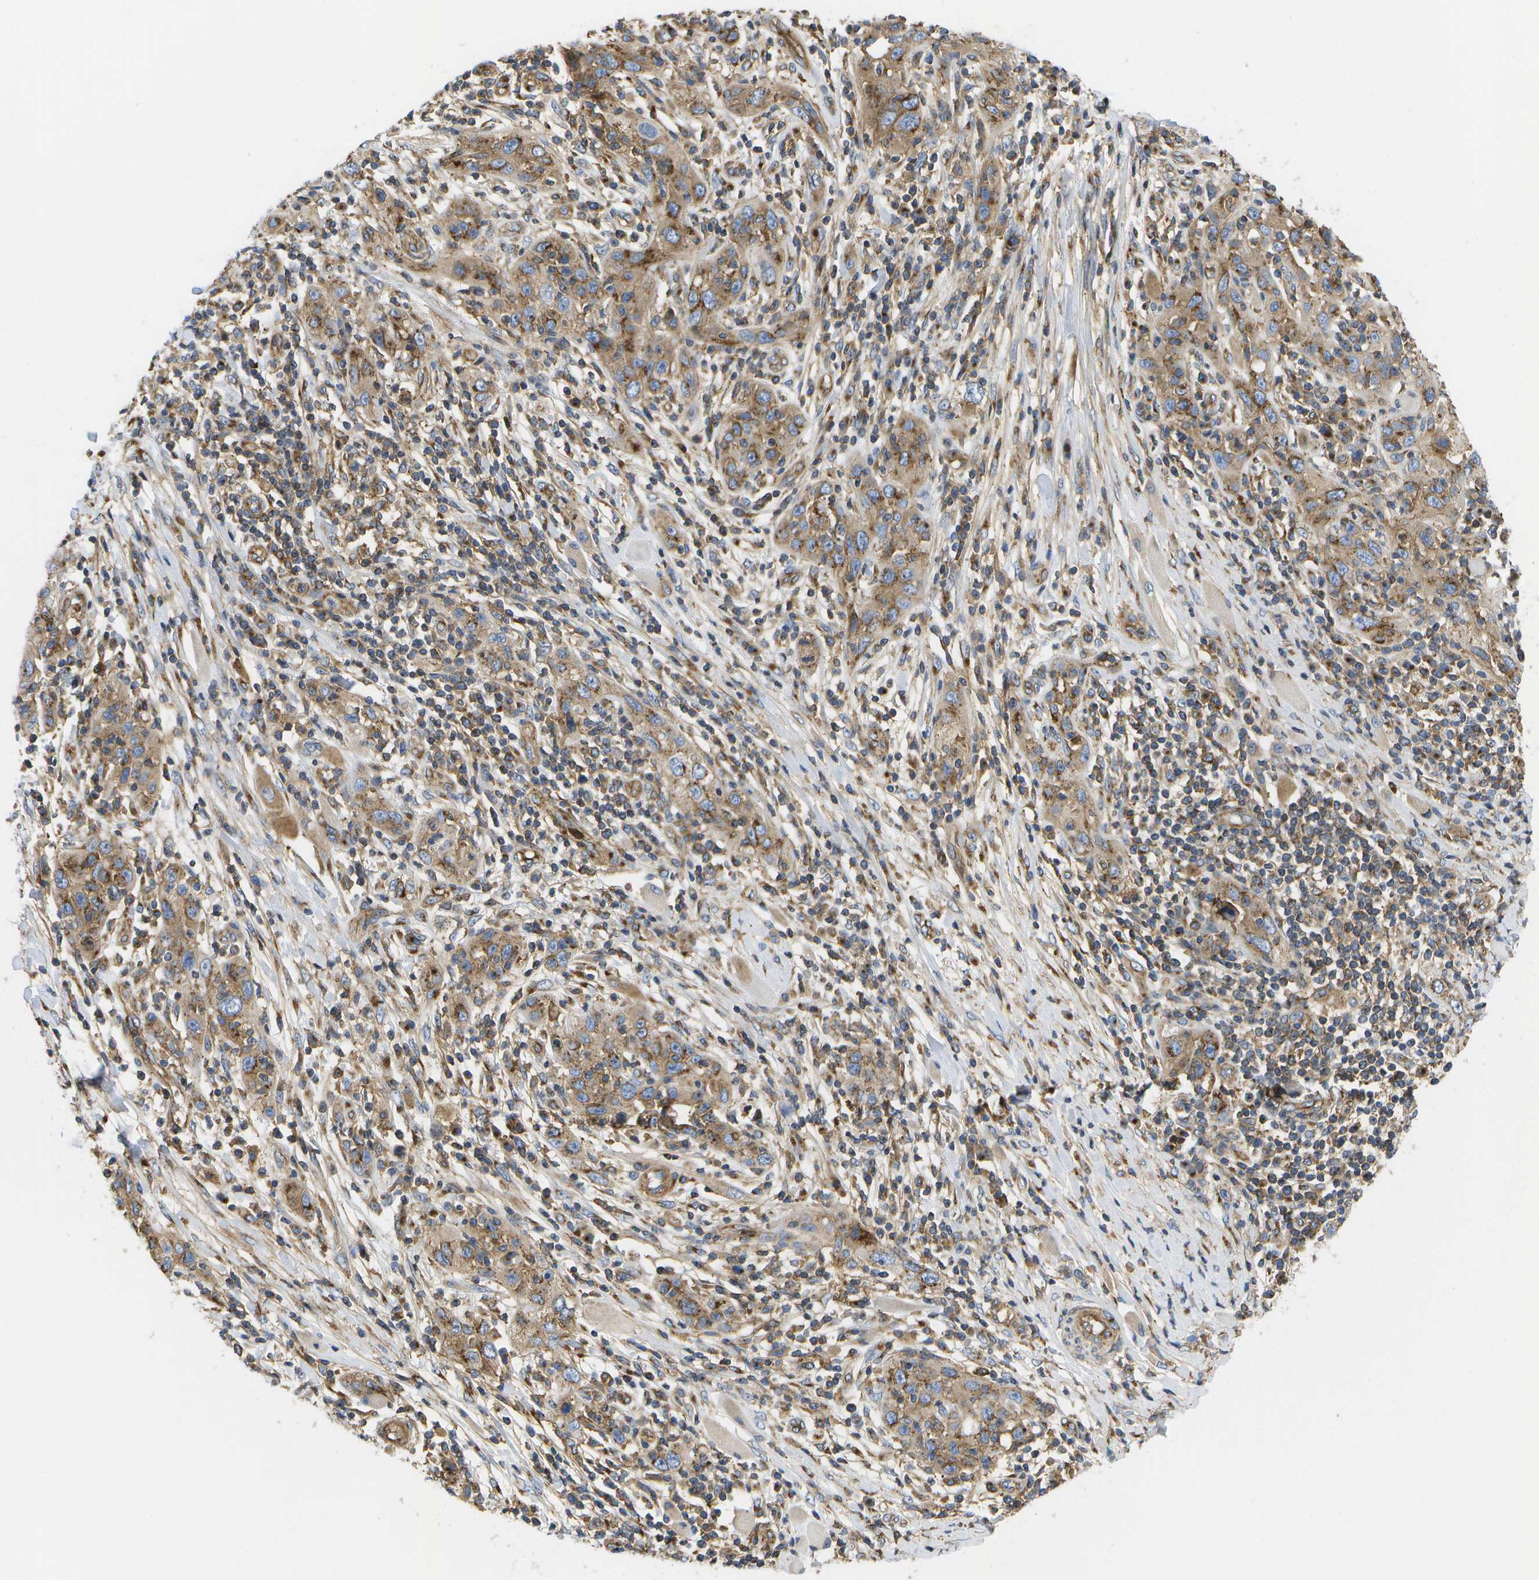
{"staining": {"intensity": "moderate", "quantity": ">75%", "location": "cytoplasmic/membranous"}, "tissue": "skin cancer", "cell_type": "Tumor cells", "image_type": "cancer", "snomed": [{"axis": "morphology", "description": "Squamous cell carcinoma, NOS"}, {"axis": "topography", "description": "Skin"}], "caption": "A medium amount of moderate cytoplasmic/membranous expression is present in approximately >75% of tumor cells in skin cancer (squamous cell carcinoma) tissue.", "gene": "BST2", "patient": {"sex": "female", "age": 88}}